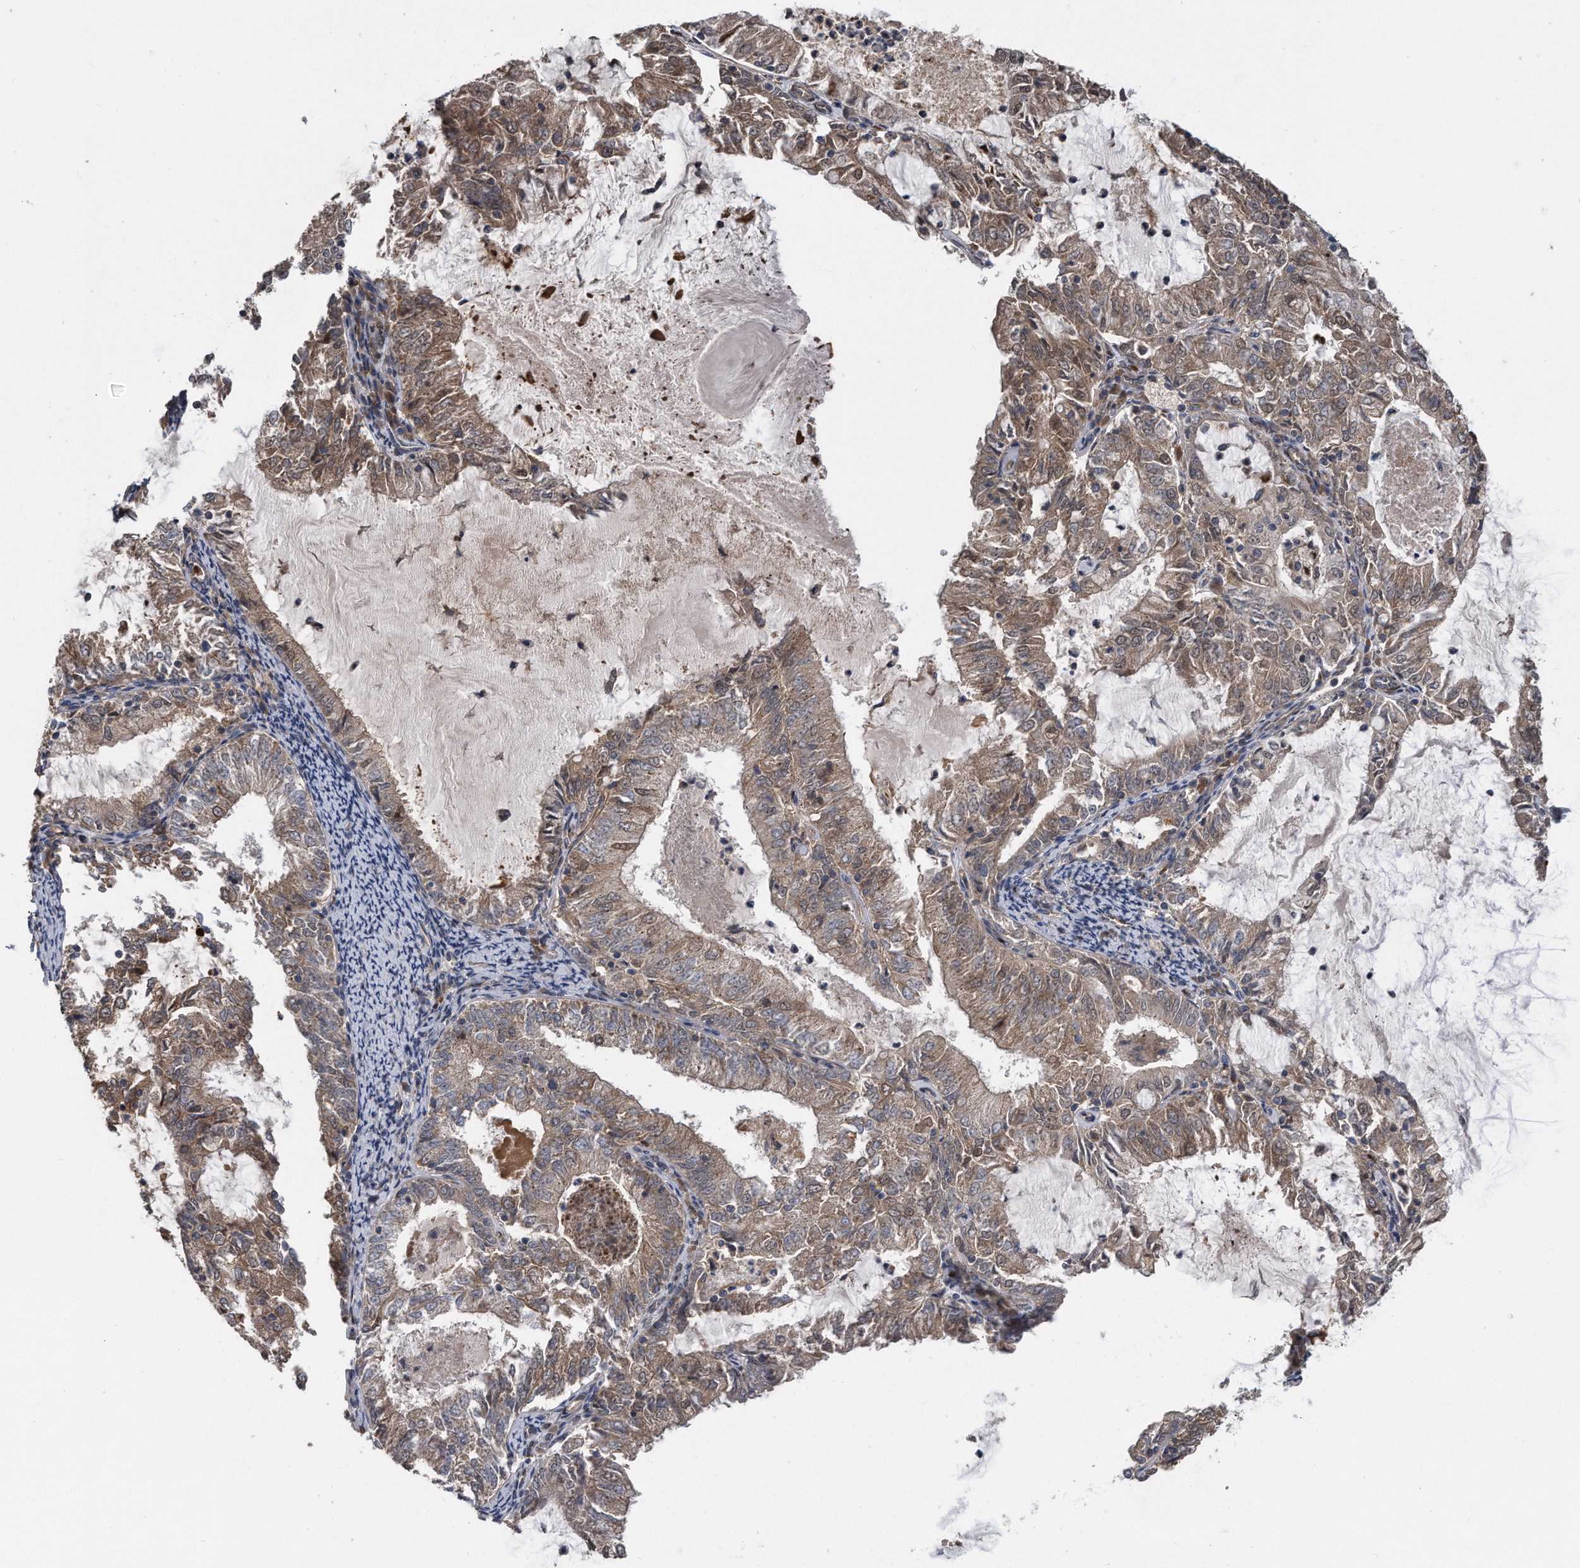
{"staining": {"intensity": "weak", "quantity": ">75%", "location": "cytoplasmic/membranous"}, "tissue": "endometrial cancer", "cell_type": "Tumor cells", "image_type": "cancer", "snomed": [{"axis": "morphology", "description": "Adenocarcinoma, NOS"}, {"axis": "topography", "description": "Endometrium"}], "caption": "A low amount of weak cytoplasmic/membranous expression is identified in about >75% of tumor cells in endometrial adenocarcinoma tissue. Using DAB (brown) and hematoxylin (blue) stains, captured at high magnification using brightfield microscopy.", "gene": "ZNF79", "patient": {"sex": "female", "age": 57}}